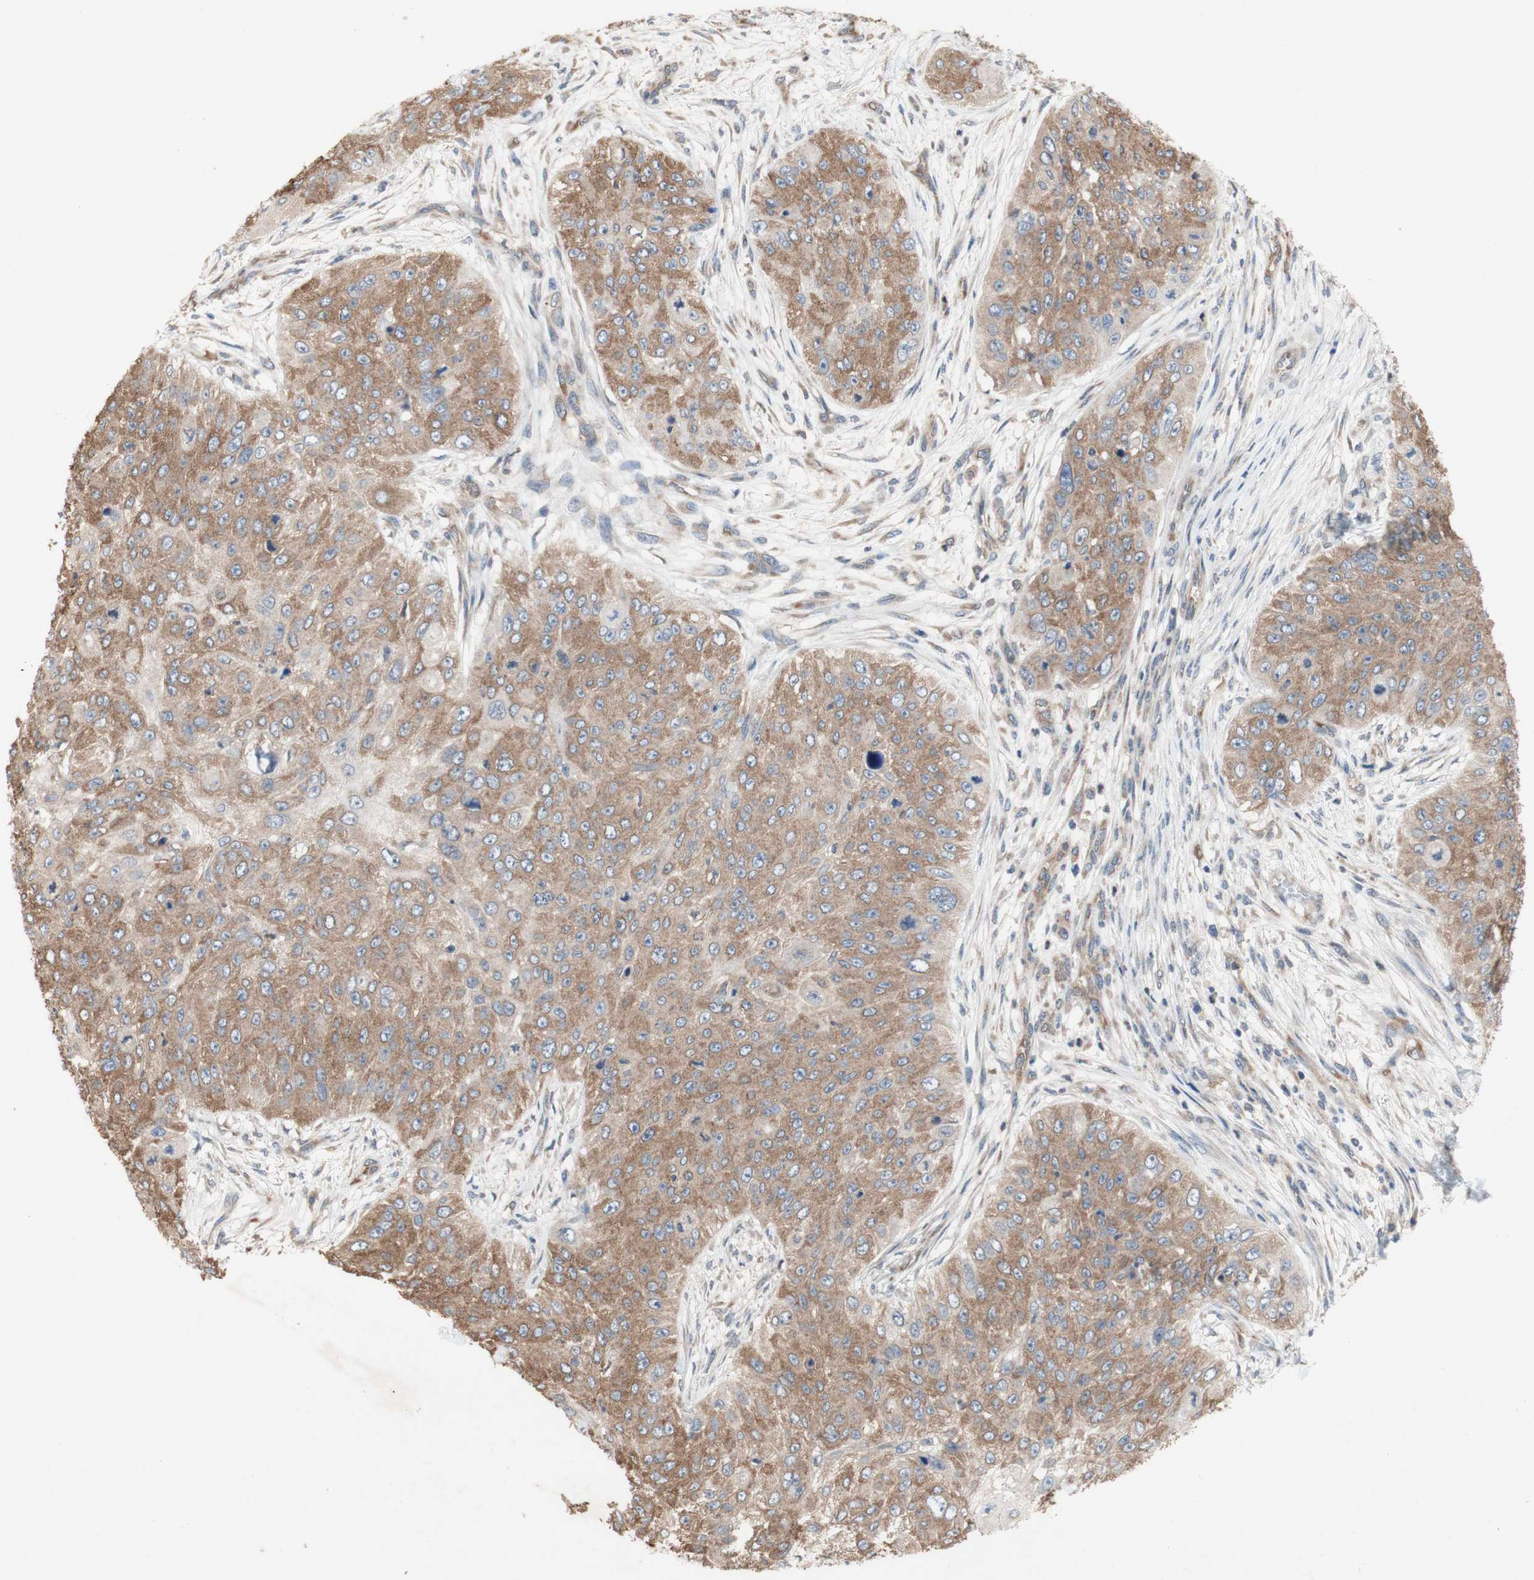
{"staining": {"intensity": "moderate", "quantity": ">75%", "location": "cytoplasmic/membranous"}, "tissue": "skin cancer", "cell_type": "Tumor cells", "image_type": "cancer", "snomed": [{"axis": "morphology", "description": "Squamous cell carcinoma, NOS"}, {"axis": "topography", "description": "Skin"}], "caption": "This micrograph exhibits skin cancer (squamous cell carcinoma) stained with IHC to label a protein in brown. The cytoplasmic/membranous of tumor cells show moderate positivity for the protein. Nuclei are counter-stained blue.", "gene": "PDGFB", "patient": {"sex": "female", "age": 80}}